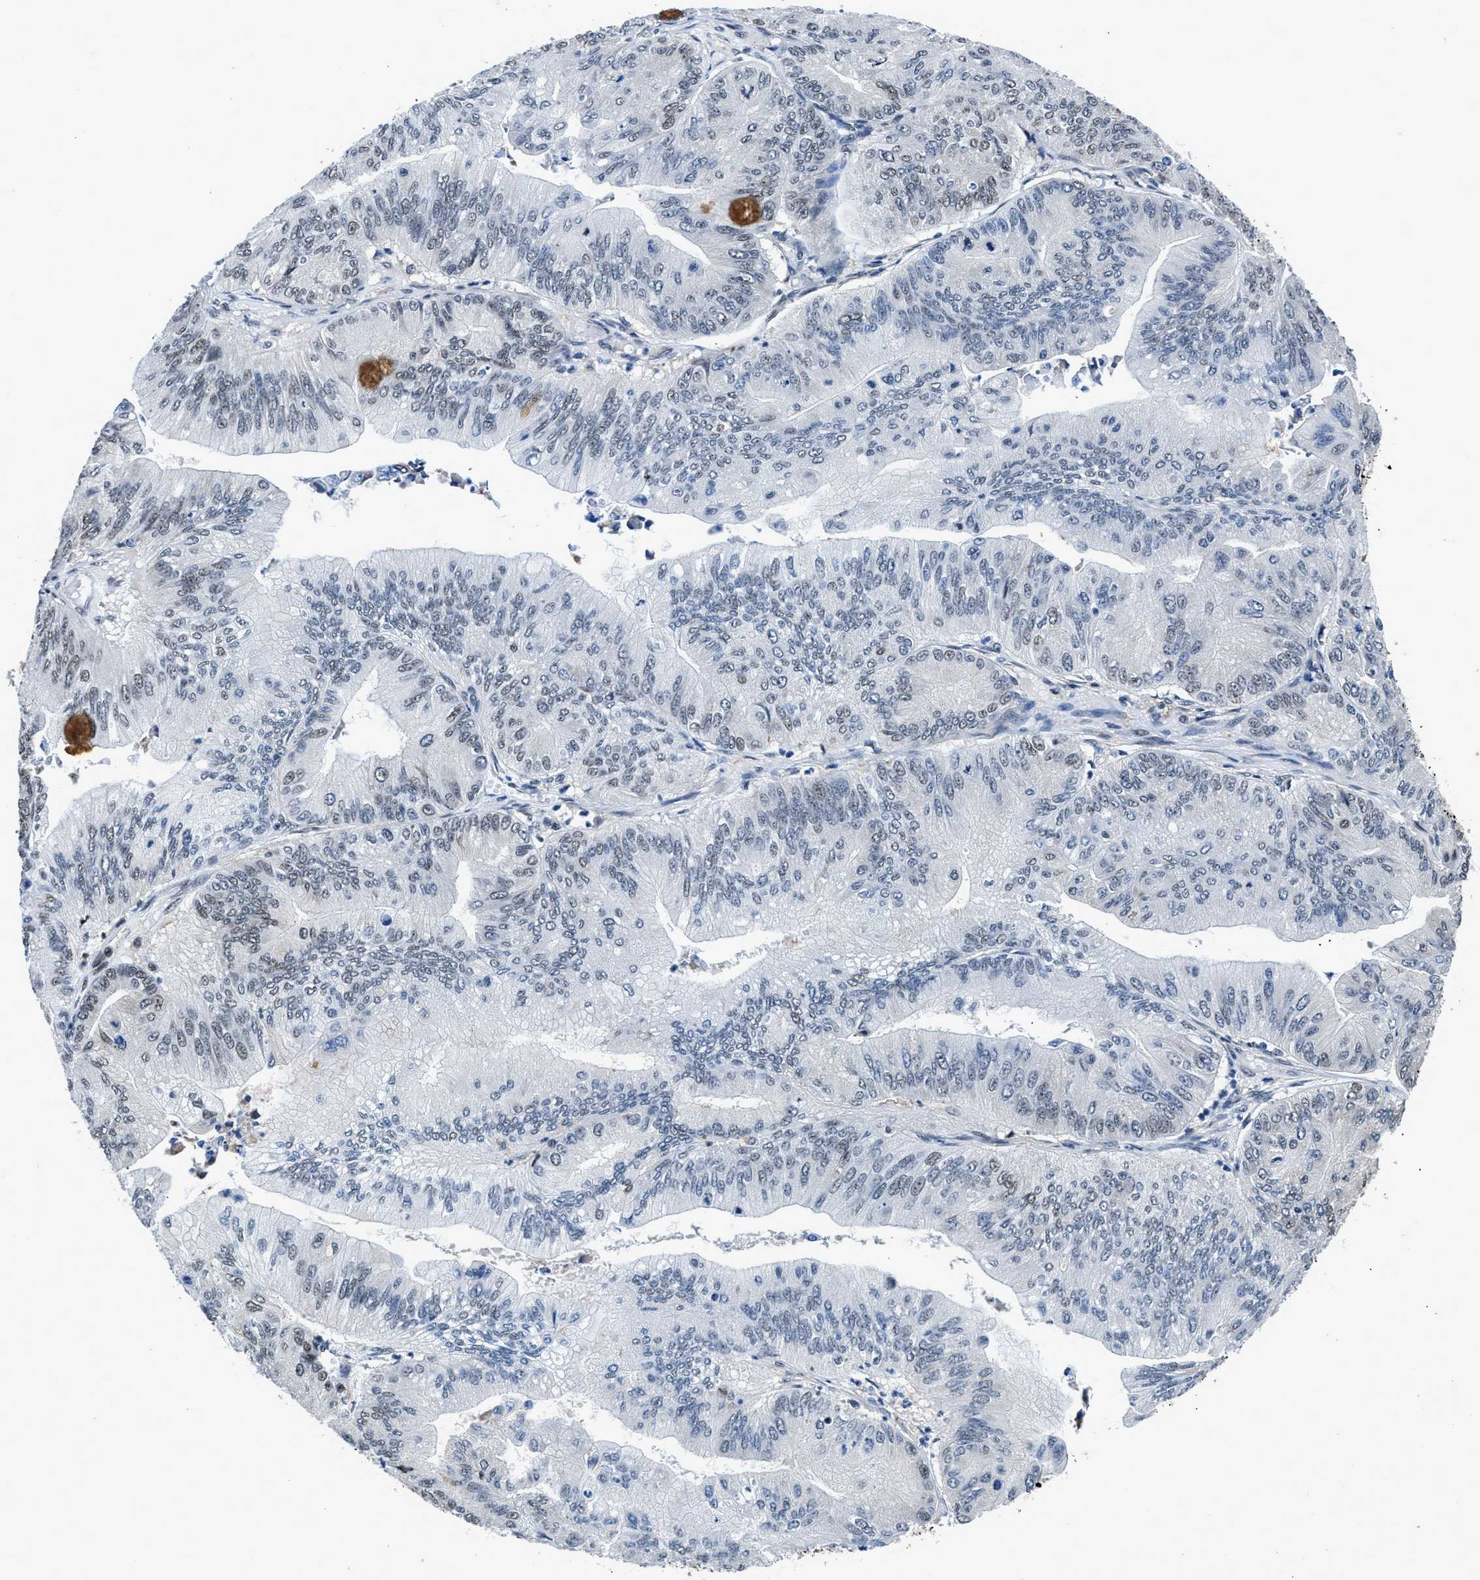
{"staining": {"intensity": "moderate", "quantity": "<25%", "location": "nuclear"}, "tissue": "ovarian cancer", "cell_type": "Tumor cells", "image_type": "cancer", "snomed": [{"axis": "morphology", "description": "Cystadenocarcinoma, mucinous, NOS"}, {"axis": "topography", "description": "Ovary"}], "caption": "Brown immunohistochemical staining in human ovarian cancer (mucinous cystadenocarcinoma) shows moderate nuclear expression in approximately <25% of tumor cells.", "gene": "HNRNPH2", "patient": {"sex": "female", "age": 61}}